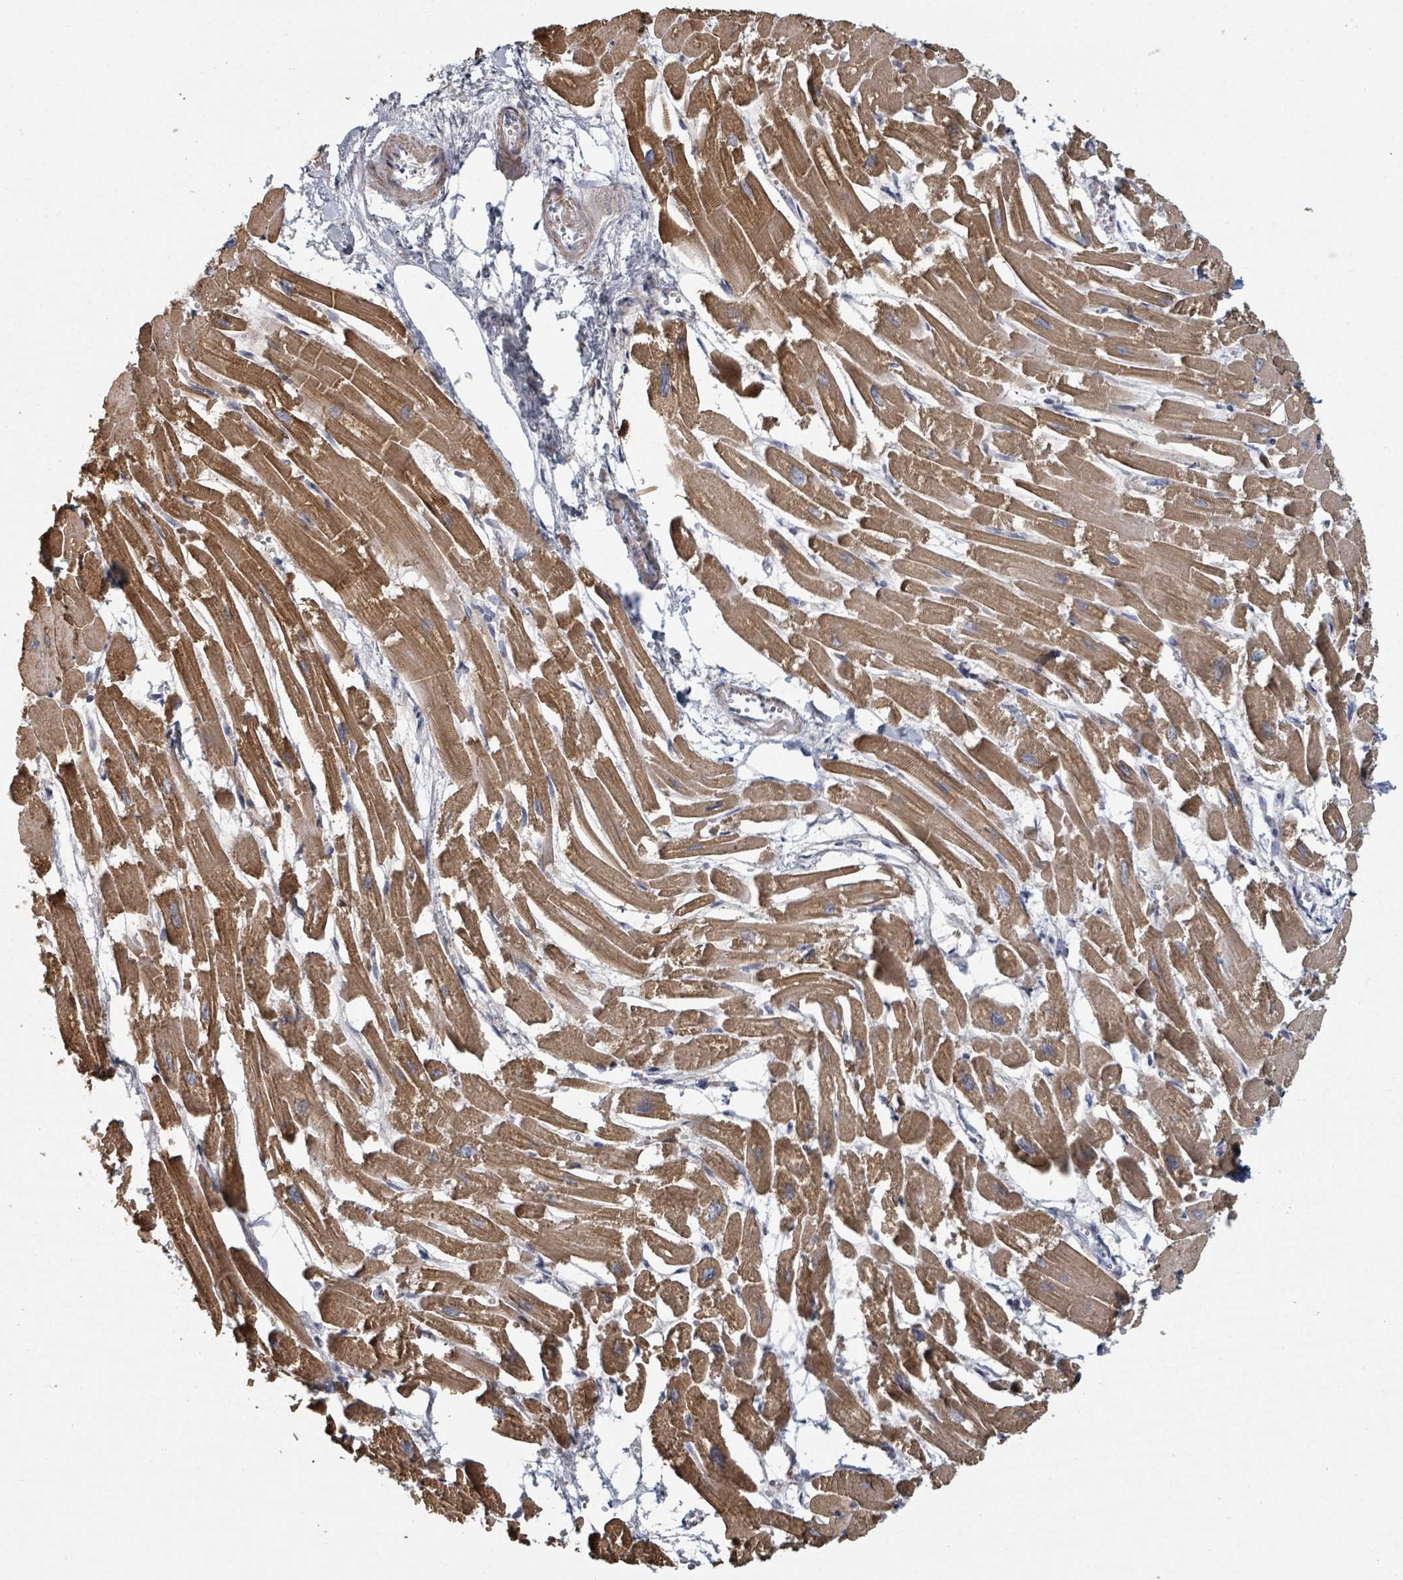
{"staining": {"intensity": "moderate", "quantity": ">75%", "location": "cytoplasmic/membranous"}, "tissue": "heart muscle", "cell_type": "Cardiomyocytes", "image_type": "normal", "snomed": [{"axis": "morphology", "description": "Normal tissue, NOS"}, {"axis": "topography", "description": "Heart"}], "caption": "Protein positivity by immunohistochemistry (IHC) demonstrates moderate cytoplasmic/membranous staining in approximately >75% of cardiomyocytes in unremarkable heart muscle.", "gene": "GABBR1", "patient": {"sex": "male", "age": 54}}